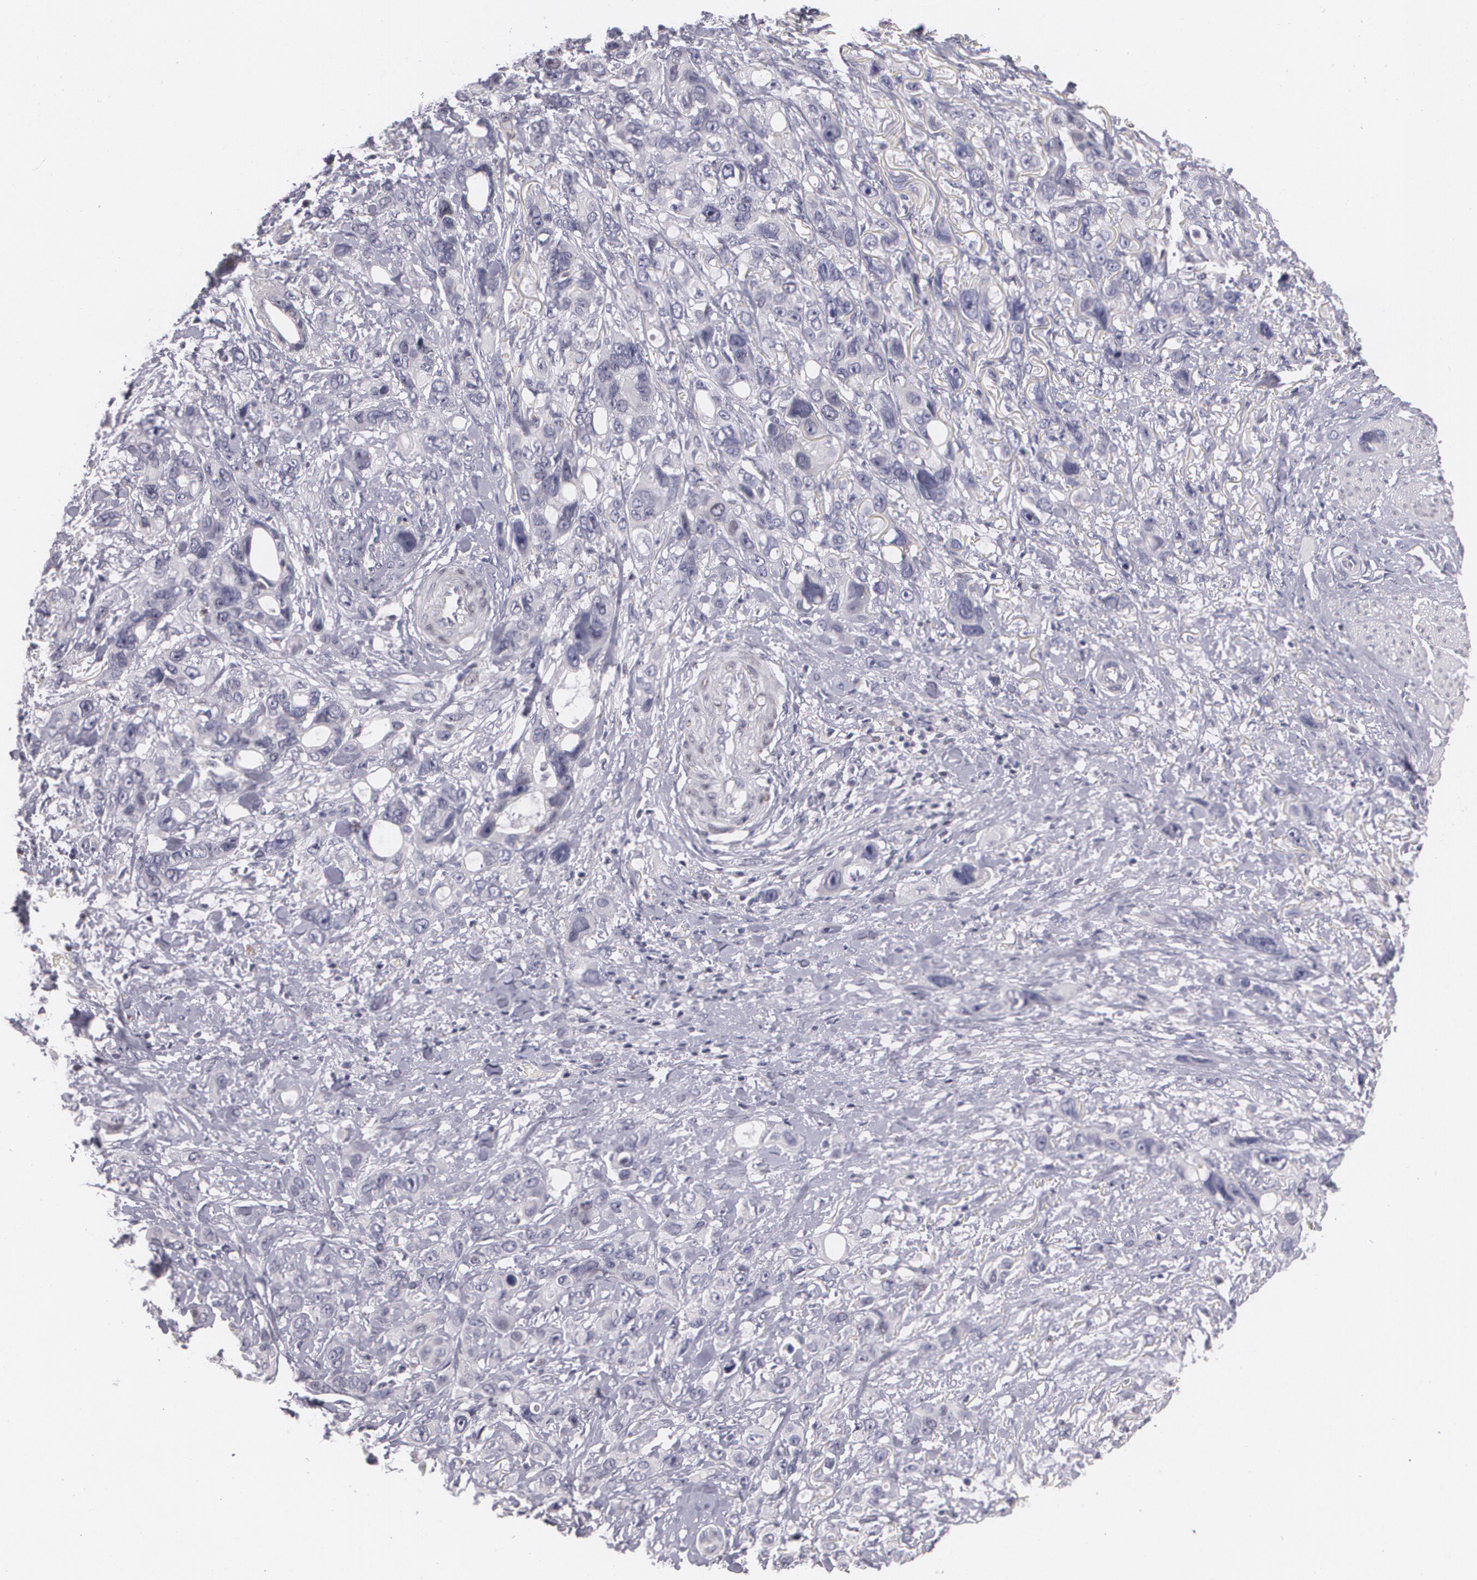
{"staining": {"intensity": "negative", "quantity": "none", "location": "none"}, "tissue": "stomach cancer", "cell_type": "Tumor cells", "image_type": "cancer", "snomed": [{"axis": "morphology", "description": "Adenocarcinoma, NOS"}, {"axis": "topography", "description": "Stomach, upper"}], "caption": "Immunohistochemistry (IHC) photomicrograph of stomach cancer stained for a protein (brown), which exhibits no expression in tumor cells. Nuclei are stained in blue.", "gene": "ZBTB16", "patient": {"sex": "male", "age": 47}}